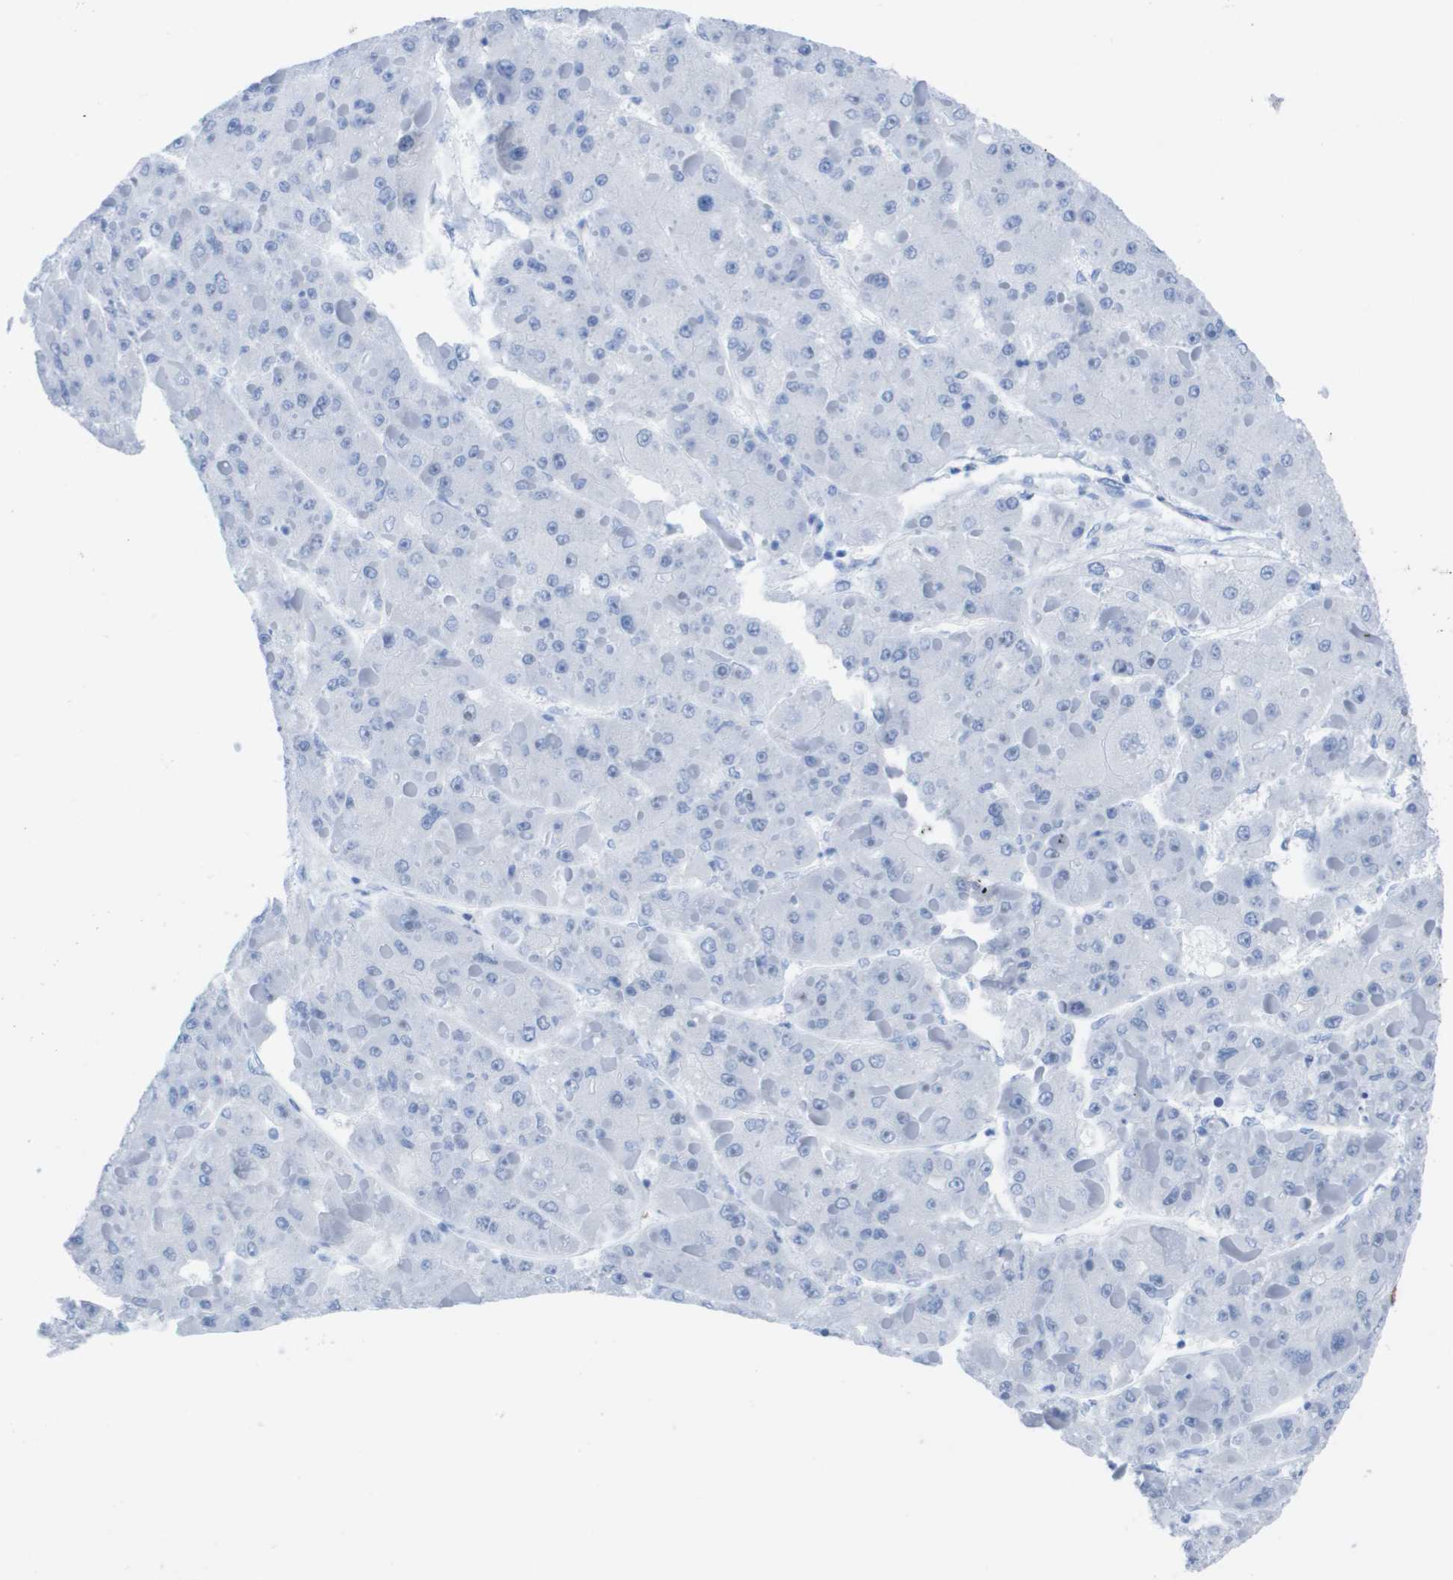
{"staining": {"intensity": "negative", "quantity": "none", "location": "none"}, "tissue": "liver cancer", "cell_type": "Tumor cells", "image_type": "cancer", "snomed": [{"axis": "morphology", "description": "Carcinoma, Hepatocellular, NOS"}, {"axis": "topography", "description": "Liver"}], "caption": "The immunohistochemistry photomicrograph has no significant expression in tumor cells of hepatocellular carcinoma (liver) tissue.", "gene": "KCNA3", "patient": {"sex": "female", "age": 73}}